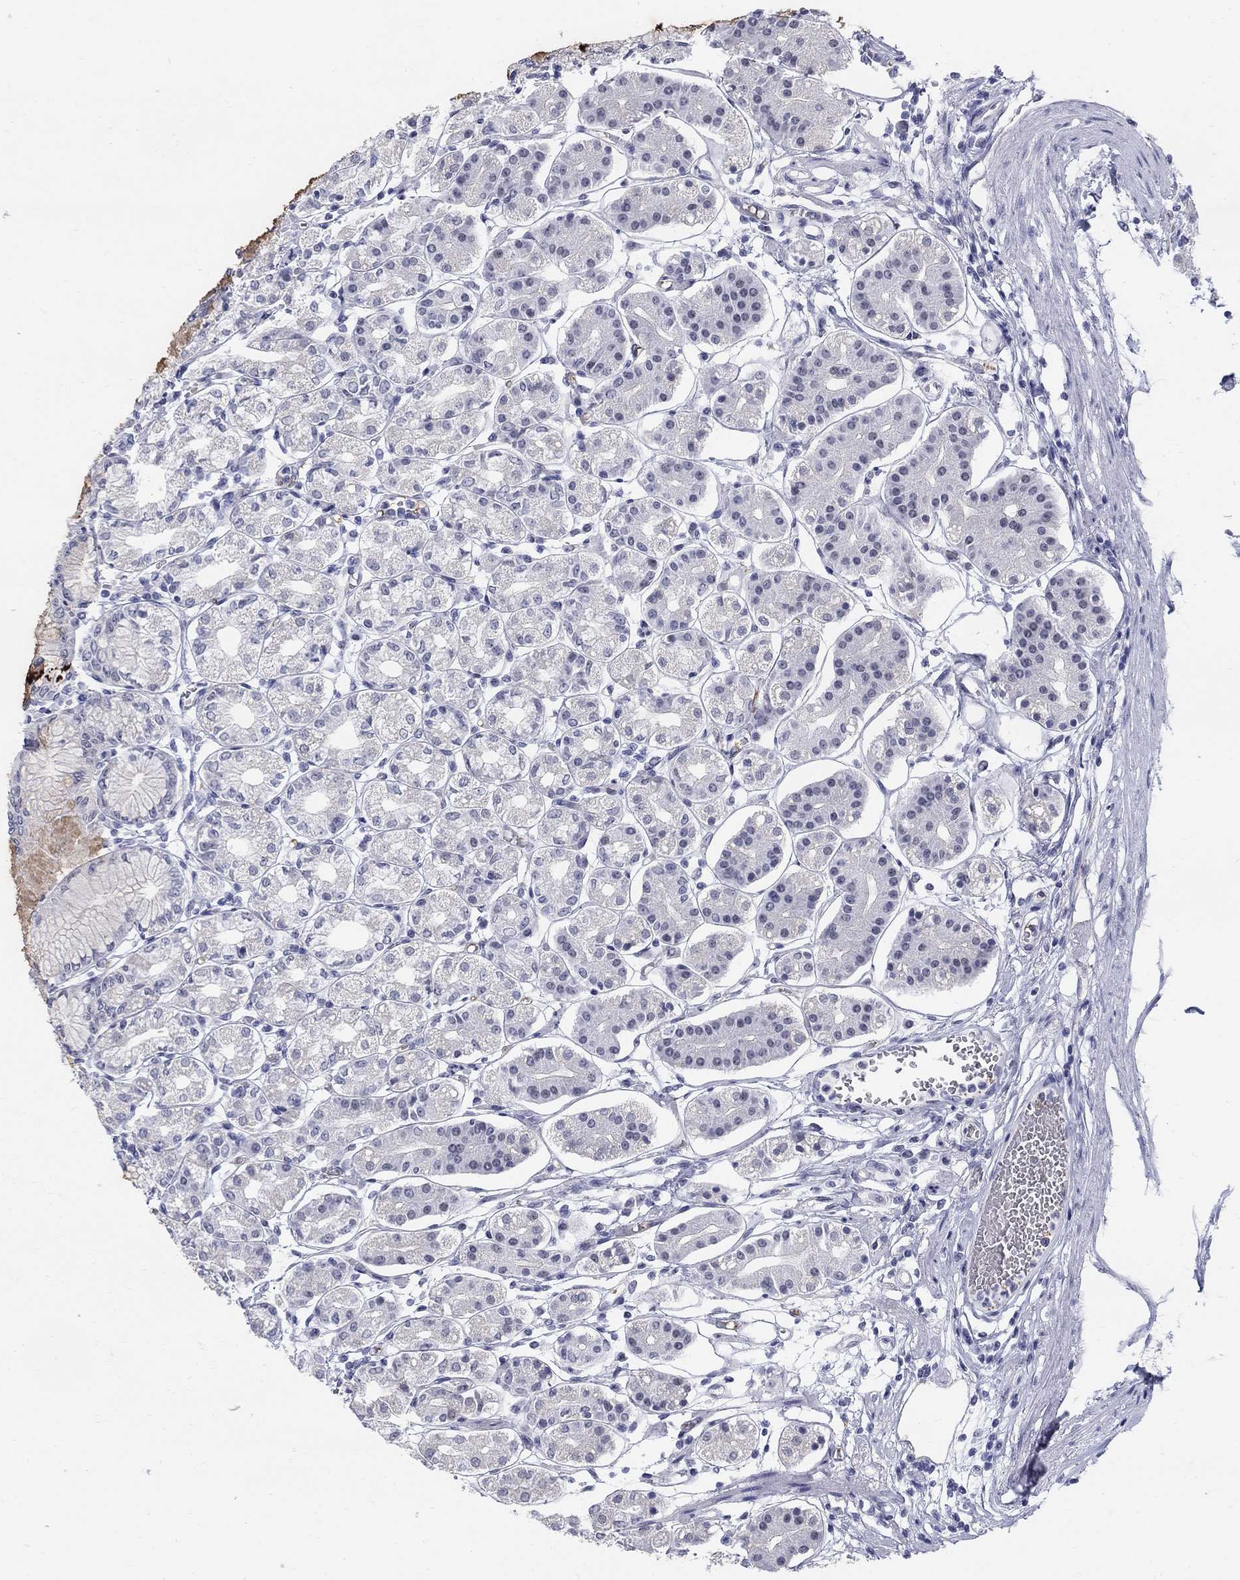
{"staining": {"intensity": "weak", "quantity": "<25%", "location": "cytoplasmic/membranous"}, "tissue": "stomach", "cell_type": "Glandular cells", "image_type": "normal", "snomed": [{"axis": "morphology", "description": "Normal tissue, NOS"}, {"axis": "topography", "description": "Skeletal muscle"}, {"axis": "topography", "description": "Stomach"}], "caption": "This is a photomicrograph of IHC staining of normal stomach, which shows no staining in glandular cells. (Stains: DAB immunohistochemistry (IHC) with hematoxylin counter stain, Microscopy: brightfield microscopy at high magnification).", "gene": "DMTN", "patient": {"sex": "female", "age": 57}}